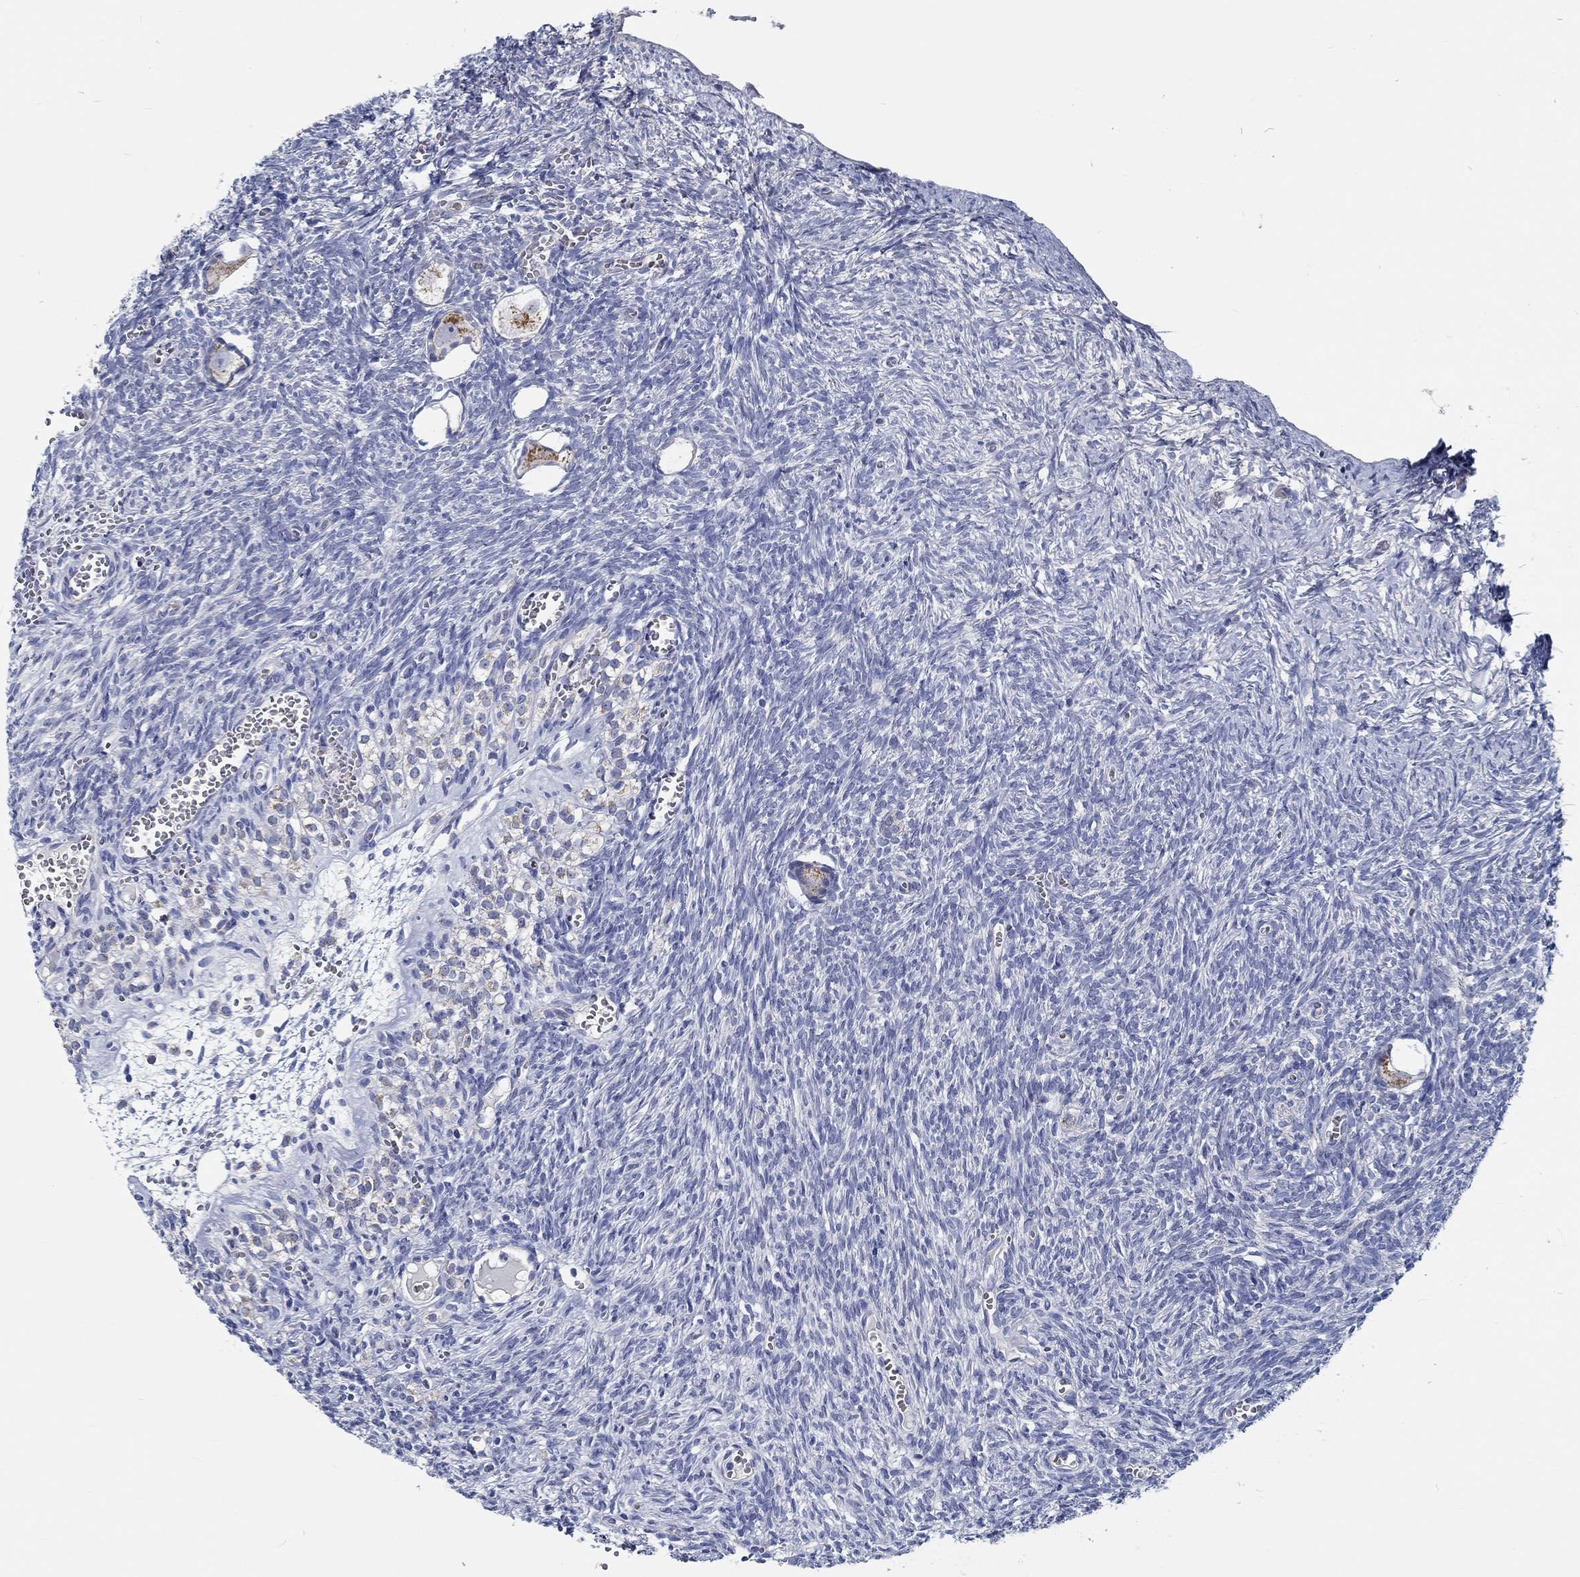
{"staining": {"intensity": "strong", "quantity": "25%-75%", "location": "cytoplasmic/membranous"}, "tissue": "ovary", "cell_type": "Follicle cells", "image_type": "normal", "snomed": [{"axis": "morphology", "description": "Normal tissue, NOS"}, {"axis": "topography", "description": "Ovary"}], "caption": "Normal ovary reveals strong cytoplasmic/membranous expression in approximately 25%-75% of follicle cells.", "gene": "MYBPC1", "patient": {"sex": "female", "age": 43}}